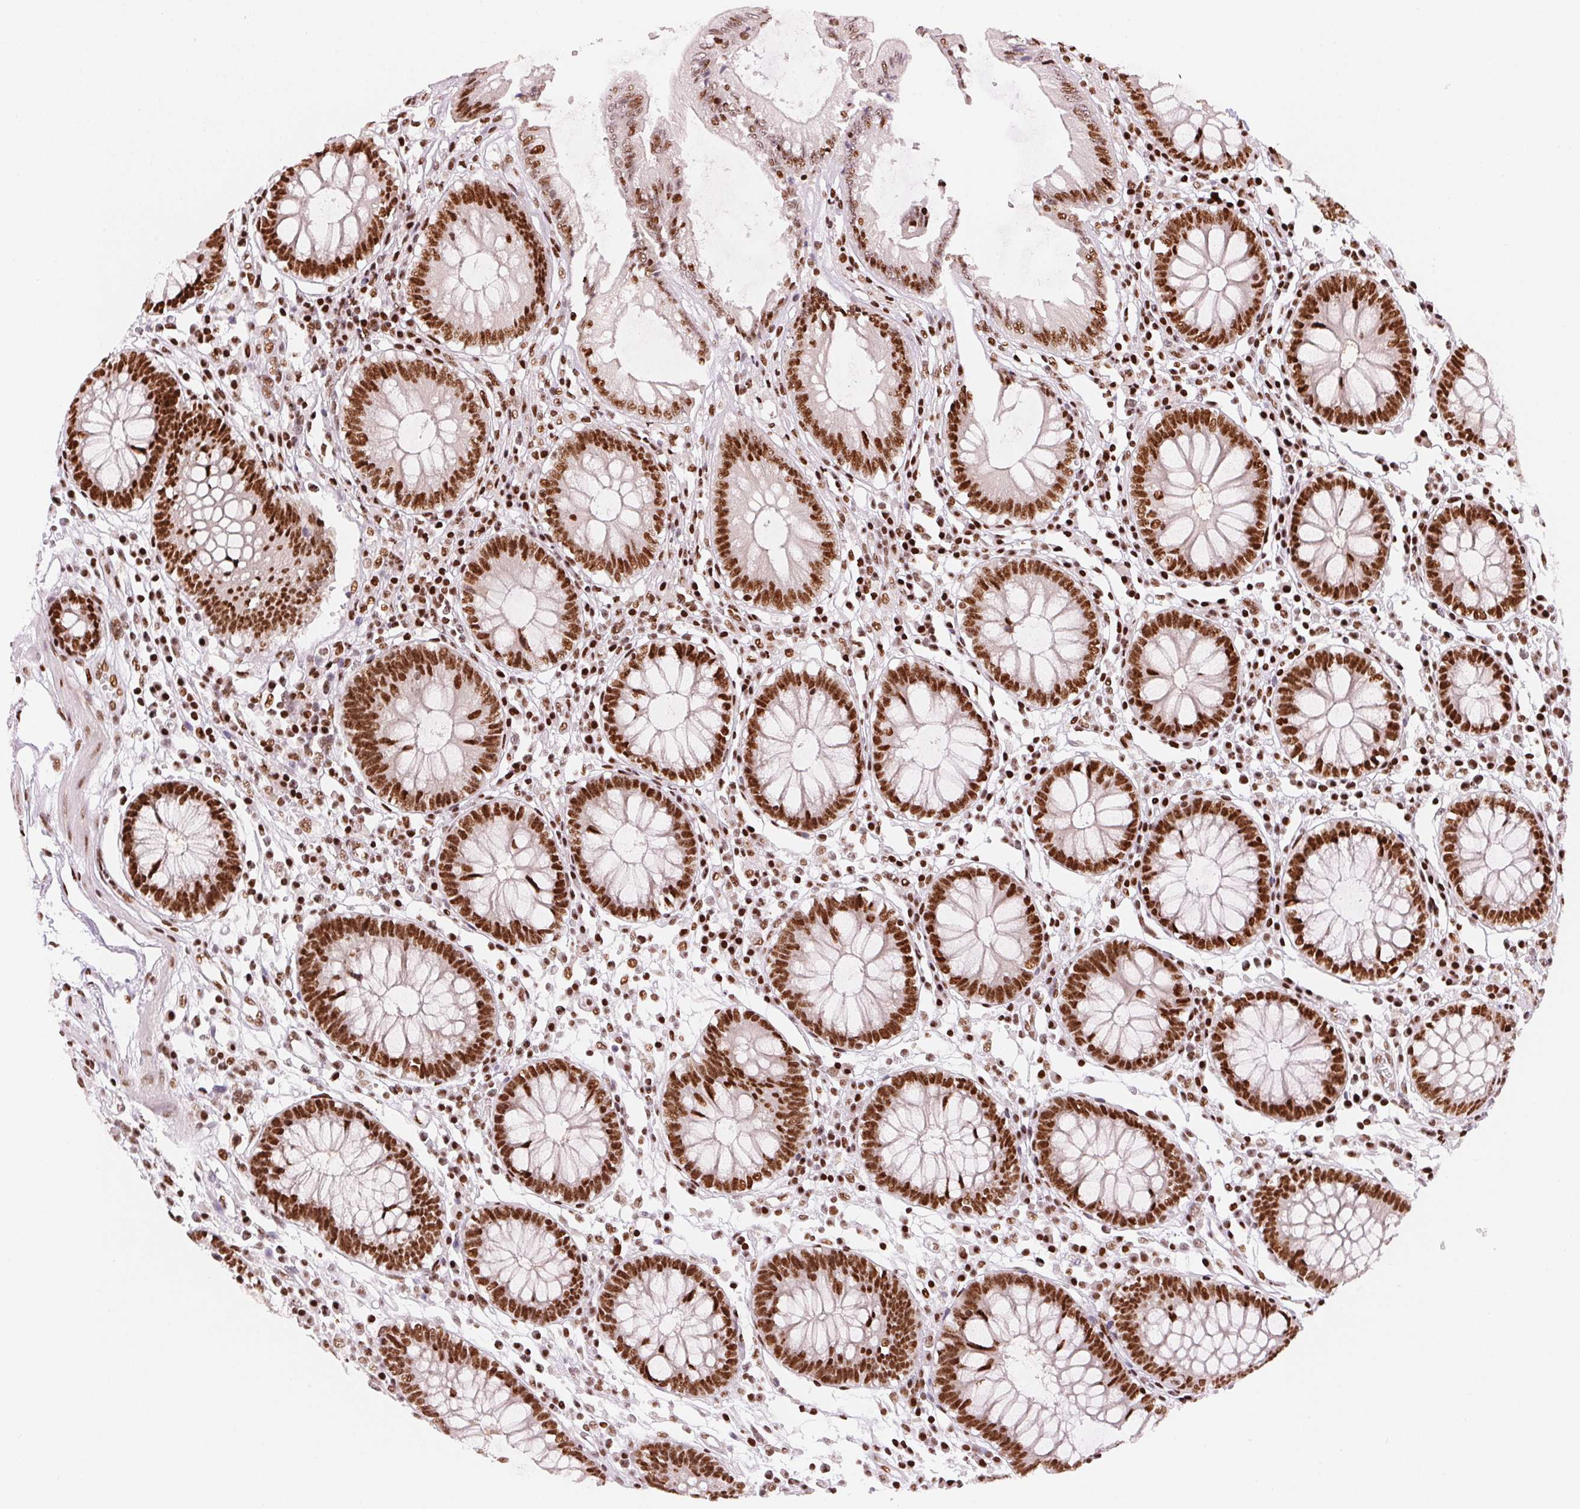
{"staining": {"intensity": "strong", "quantity": ">75%", "location": "nuclear"}, "tissue": "colon", "cell_type": "Endothelial cells", "image_type": "normal", "snomed": [{"axis": "morphology", "description": "Normal tissue, NOS"}, {"axis": "morphology", "description": "Adenocarcinoma, NOS"}, {"axis": "topography", "description": "Colon"}], "caption": "Unremarkable colon displays strong nuclear expression in approximately >75% of endothelial cells The staining was performed using DAB (3,3'-diaminobenzidine), with brown indicating positive protein expression. Nuclei are stained blue with hematoxylin..", "gene": "NXF1", "patient": {"sex": "male", "age": 83}}